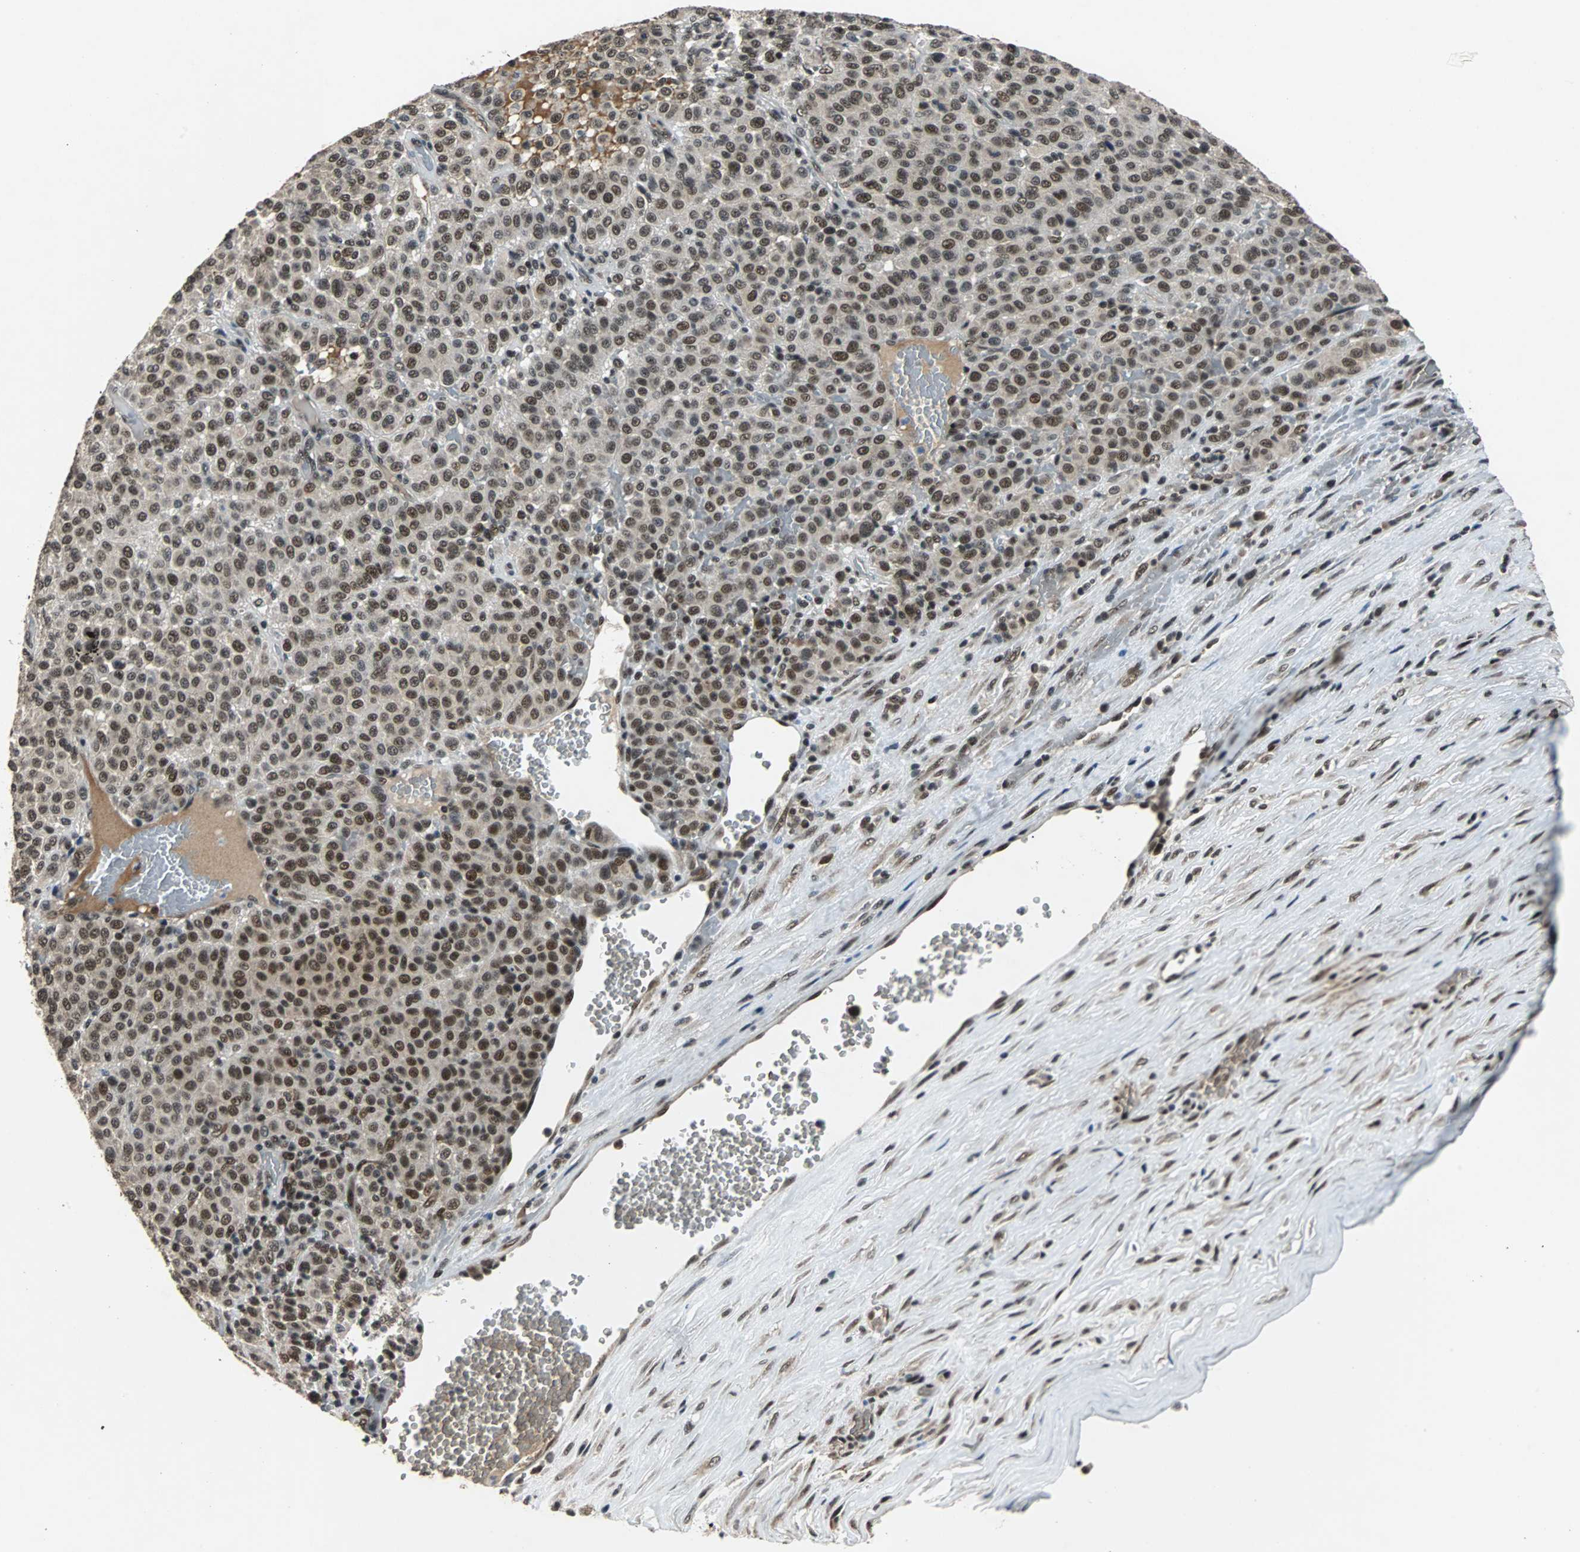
{"staining": {"intensity": "moderate", "quantity": ">75%", "location": "nuclear"}, "tissue": "melanoma", "cell_type": "Tumor cells", "image_type": "cancer", "snomed": [{"axis": "morphology", "description": "Malignant melanoma, Metastatic site"}, {"axis": "topography", "description": "Pancreas"}], "caption": "Human melanoma stained with a brown dye reveals moderate nuclear positive staining in about >75% of tumor cells.", "gene": "USP28", "patient": {"sex": "female", "age": 30}}